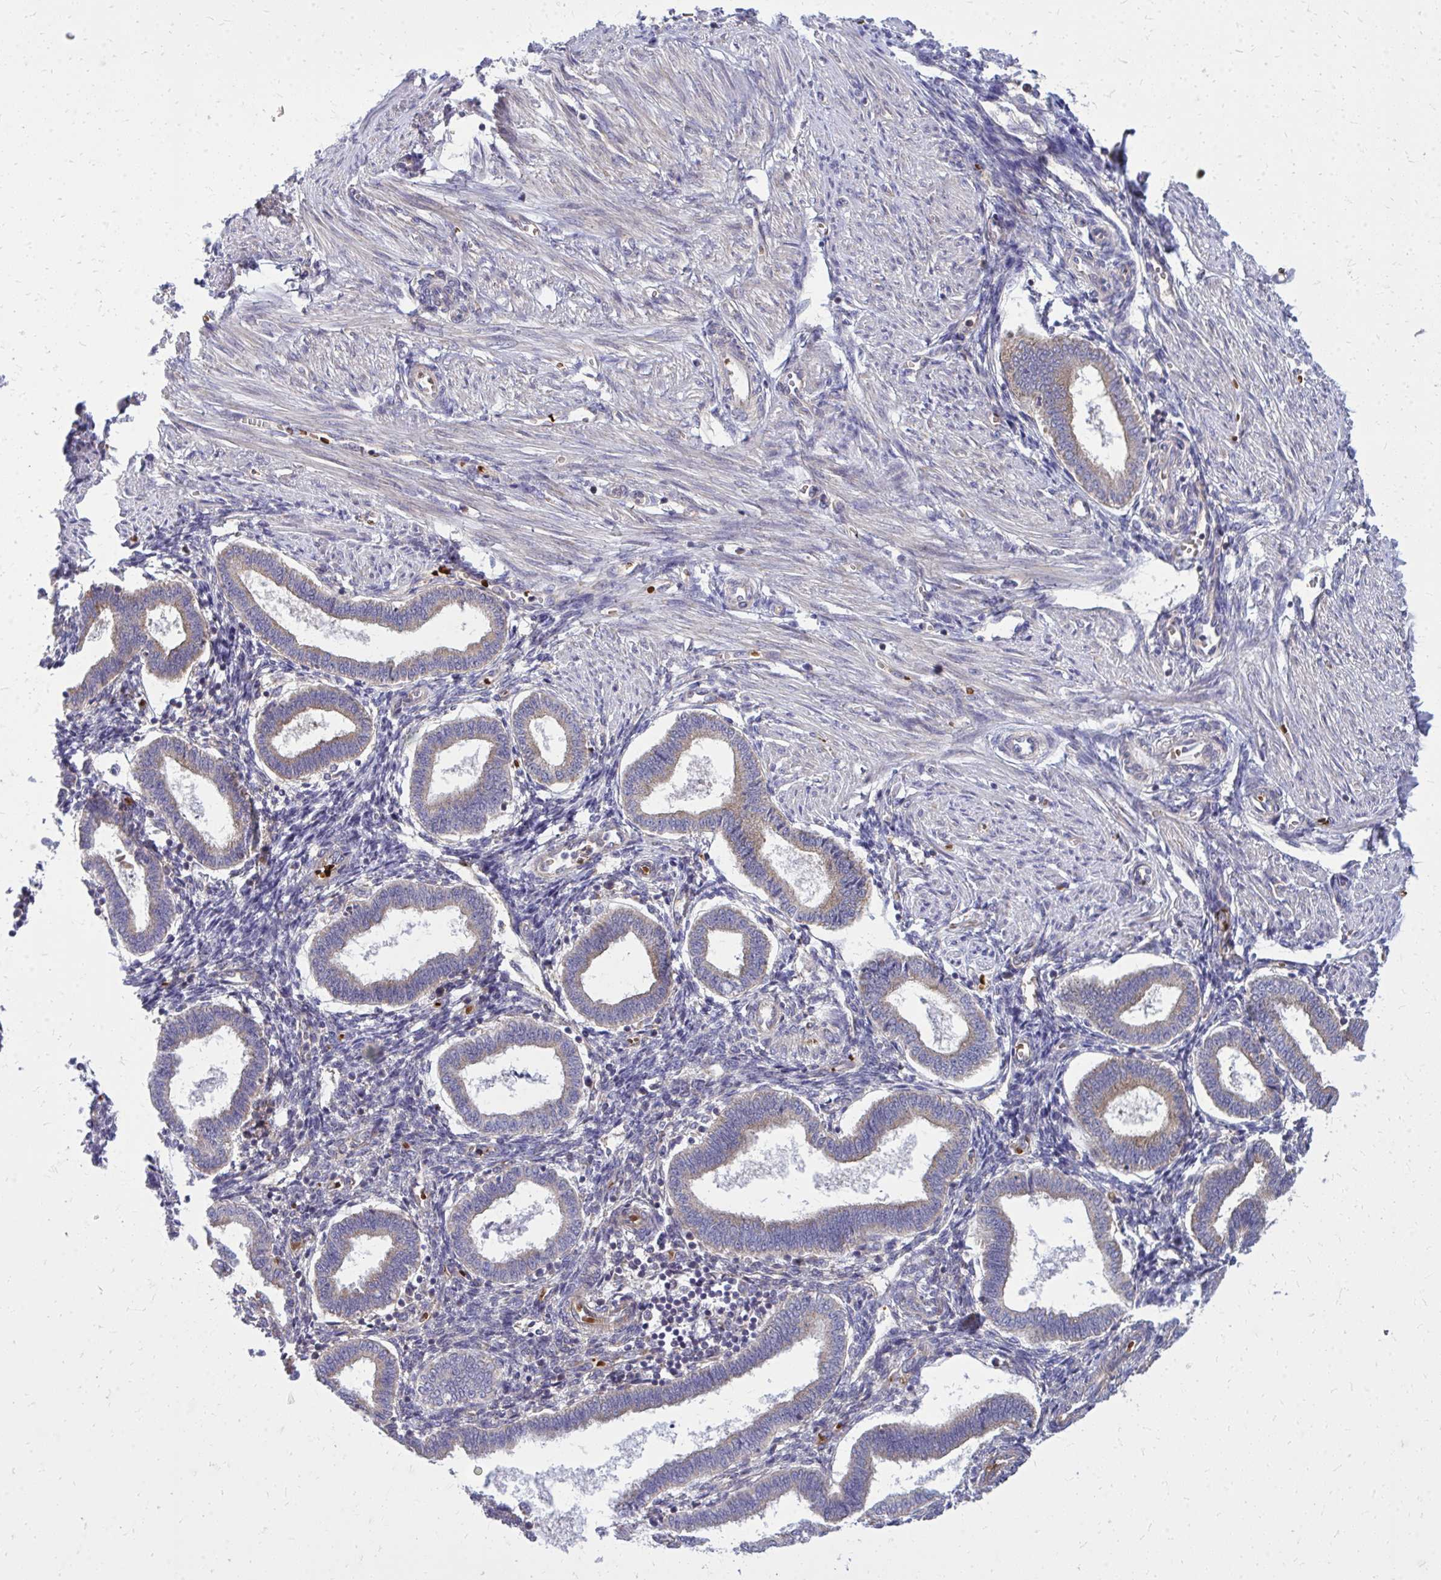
{"staining": {"intensity": "moderate", "quantity": "<25%", "location": "cytoplasmic/membranous"}, "tissue": "endometrium", "cell_type": "Cells in endometrial stroma", "image_type": "normal", "snomed": [{"axis": "morphology", "description": "Normal tissue, NOS"}, {"axis": "topography", "description": "Endometrium"}], "caption": "A brown stain shows moderate cytoplasmic/membranous staining of a protein in cells in endometrial stroma of benign human endometrium. (DAB = brown stain, brightfield microscopy at high magnification).", "gene": "PDK4", "patient": {"sex": "female", "age": 24}}